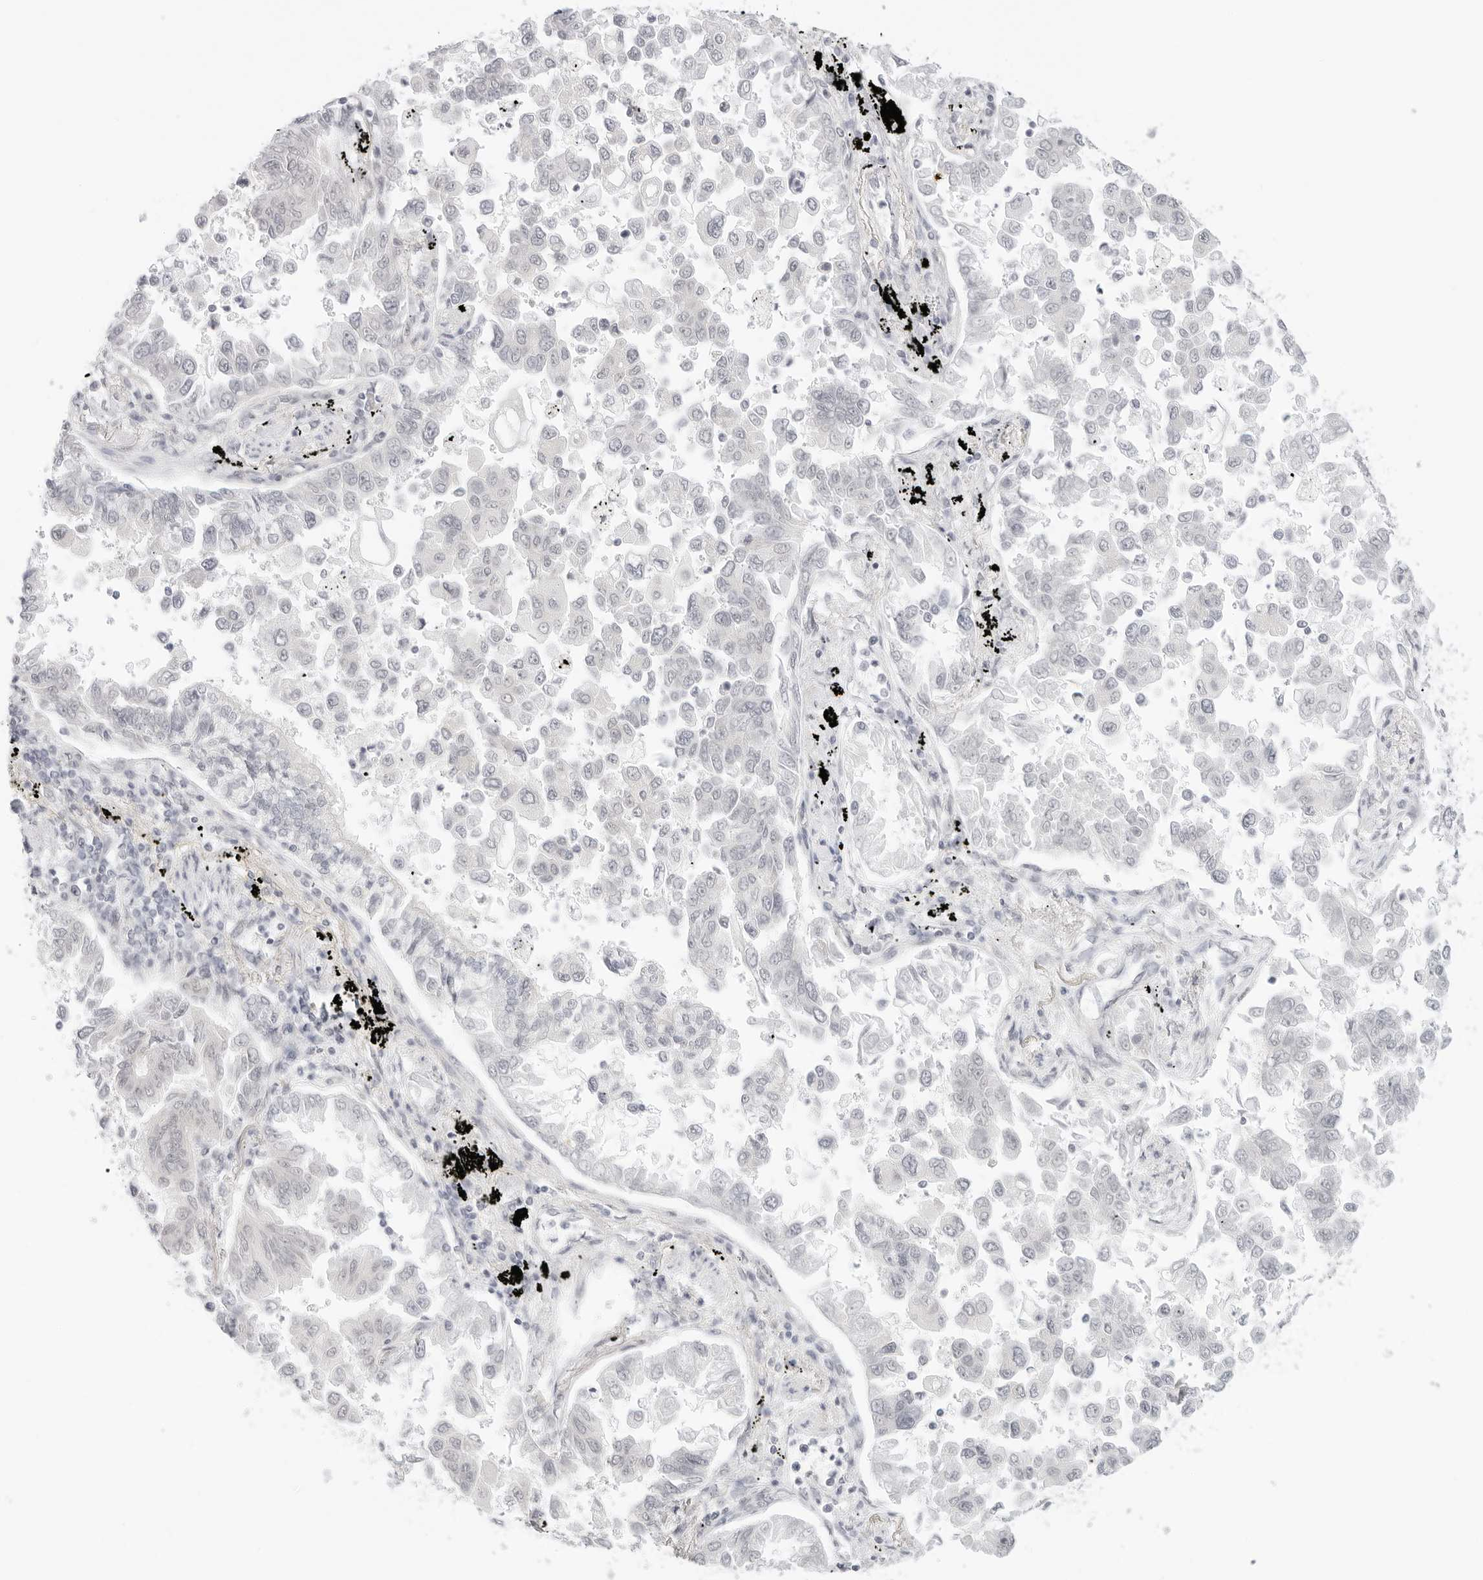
{"staining": {"intensity": "negative", "quantity": "none", "location": "none"}, "tissue": "lung cancer", "cell_type": "Tumor cells", "image_type": "cancer", "snomed": [{"axis": "morphology", "description": "Adenocarcinoma, NOS"}, {"axis": "topography", "description": "Lung"}], "caption": "Tumor cells are negative for brown protein staining in lung adenocarcinoma. Nuclei are stained in blue.", "gene": "MED18", "patient": {"sex": "female", "age": 67}}